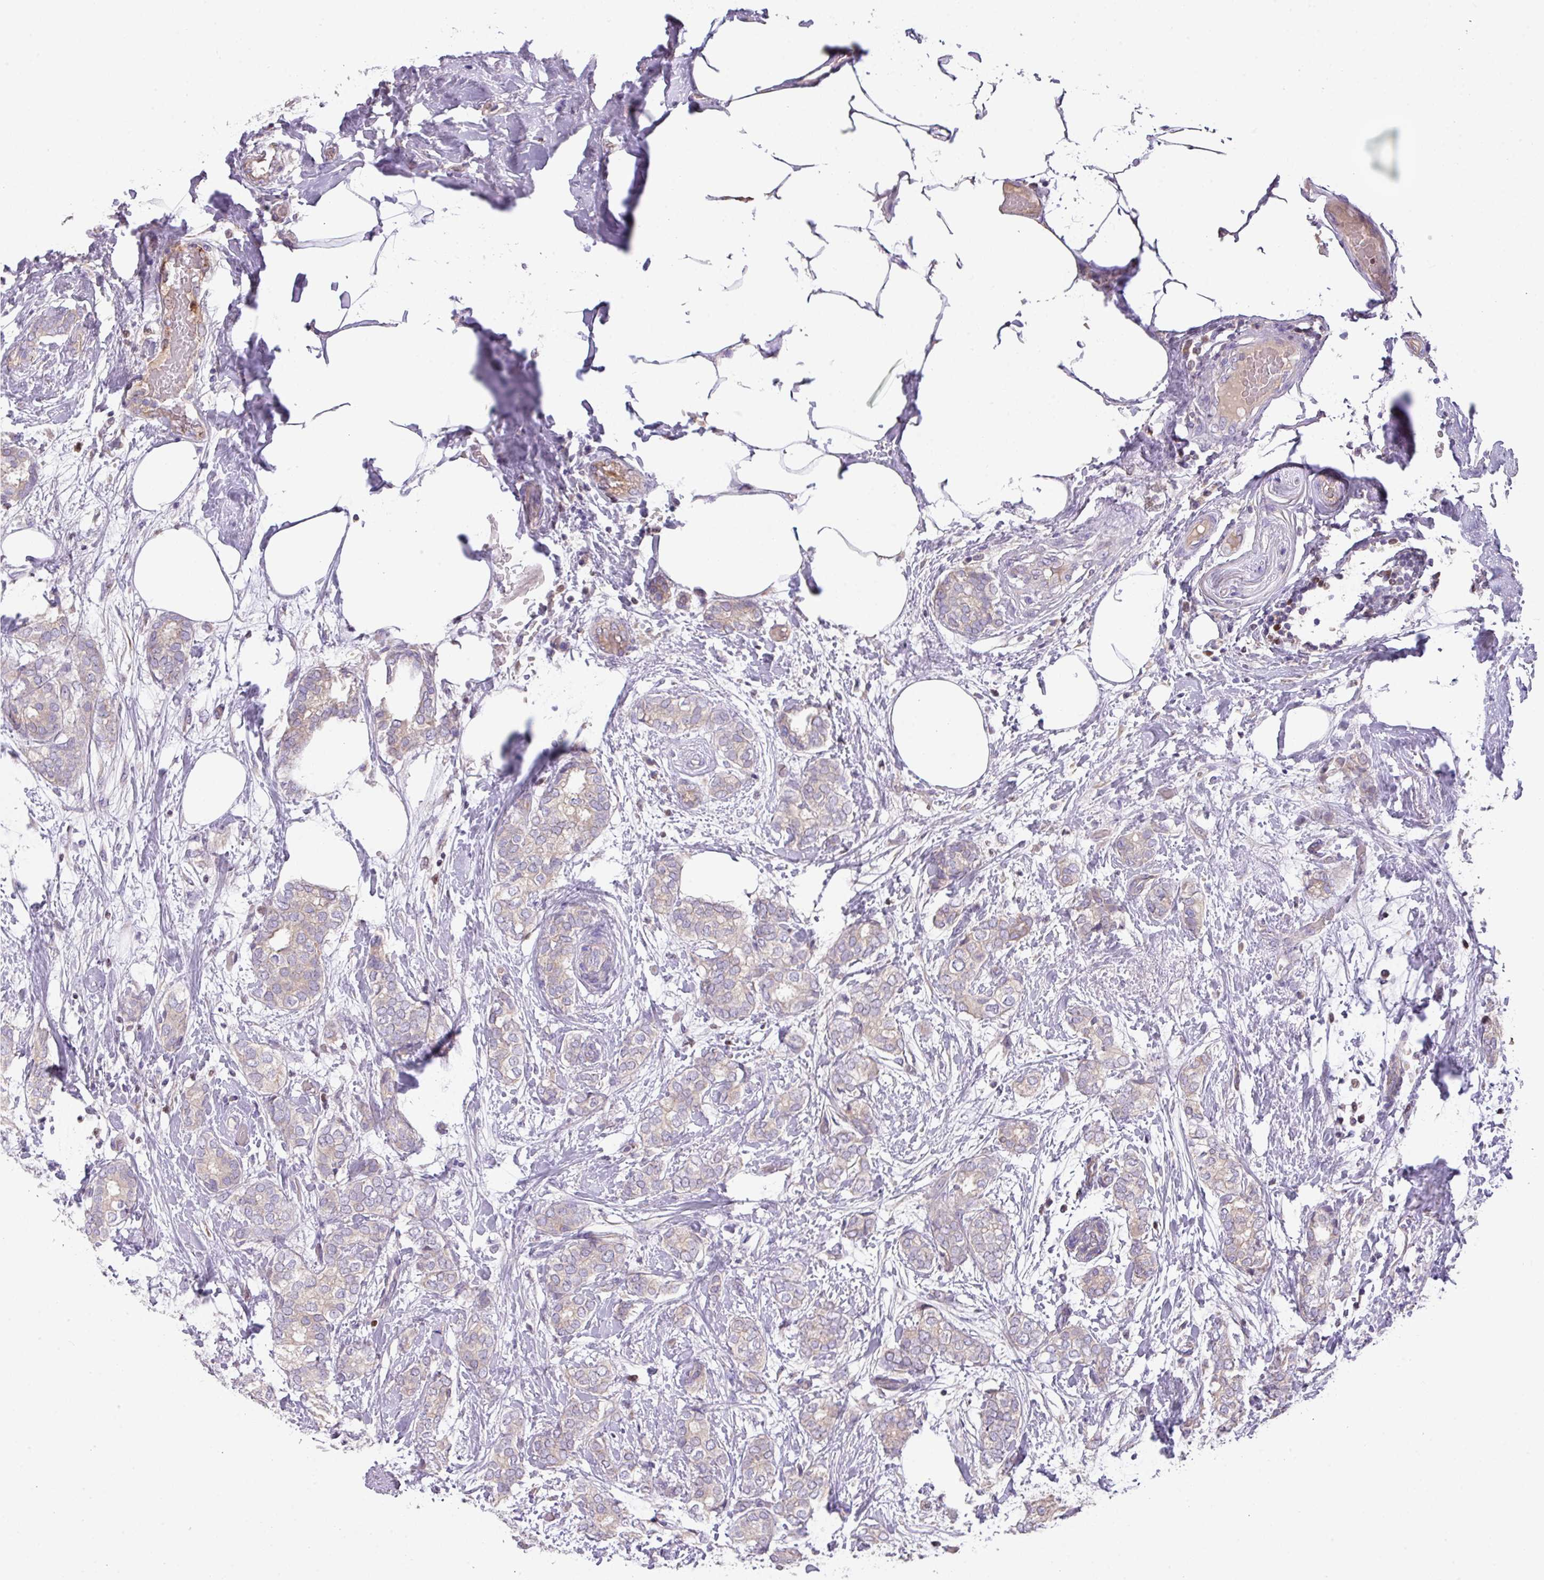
{"staining": {"intensity": "weak", "quantity": "<25%", "location": "cytoplasmic/membranous"}, "tissue": "breast cancer", "cell_type": "Tumor cells", "image_type": "cancer", "snomed": [{"axis": "morphology", "description": "Duct carcinoma"}, {"axis": "topography", "description": "Breast"}], "caption": "Immunohistochemistry of breast invasive ductal carcinoma displays no expression in tumor cells. (DAB immunohistochemistry, high magnification).", "gene": "ZNF394", "patient": {"sex": "female", "age": 73}}